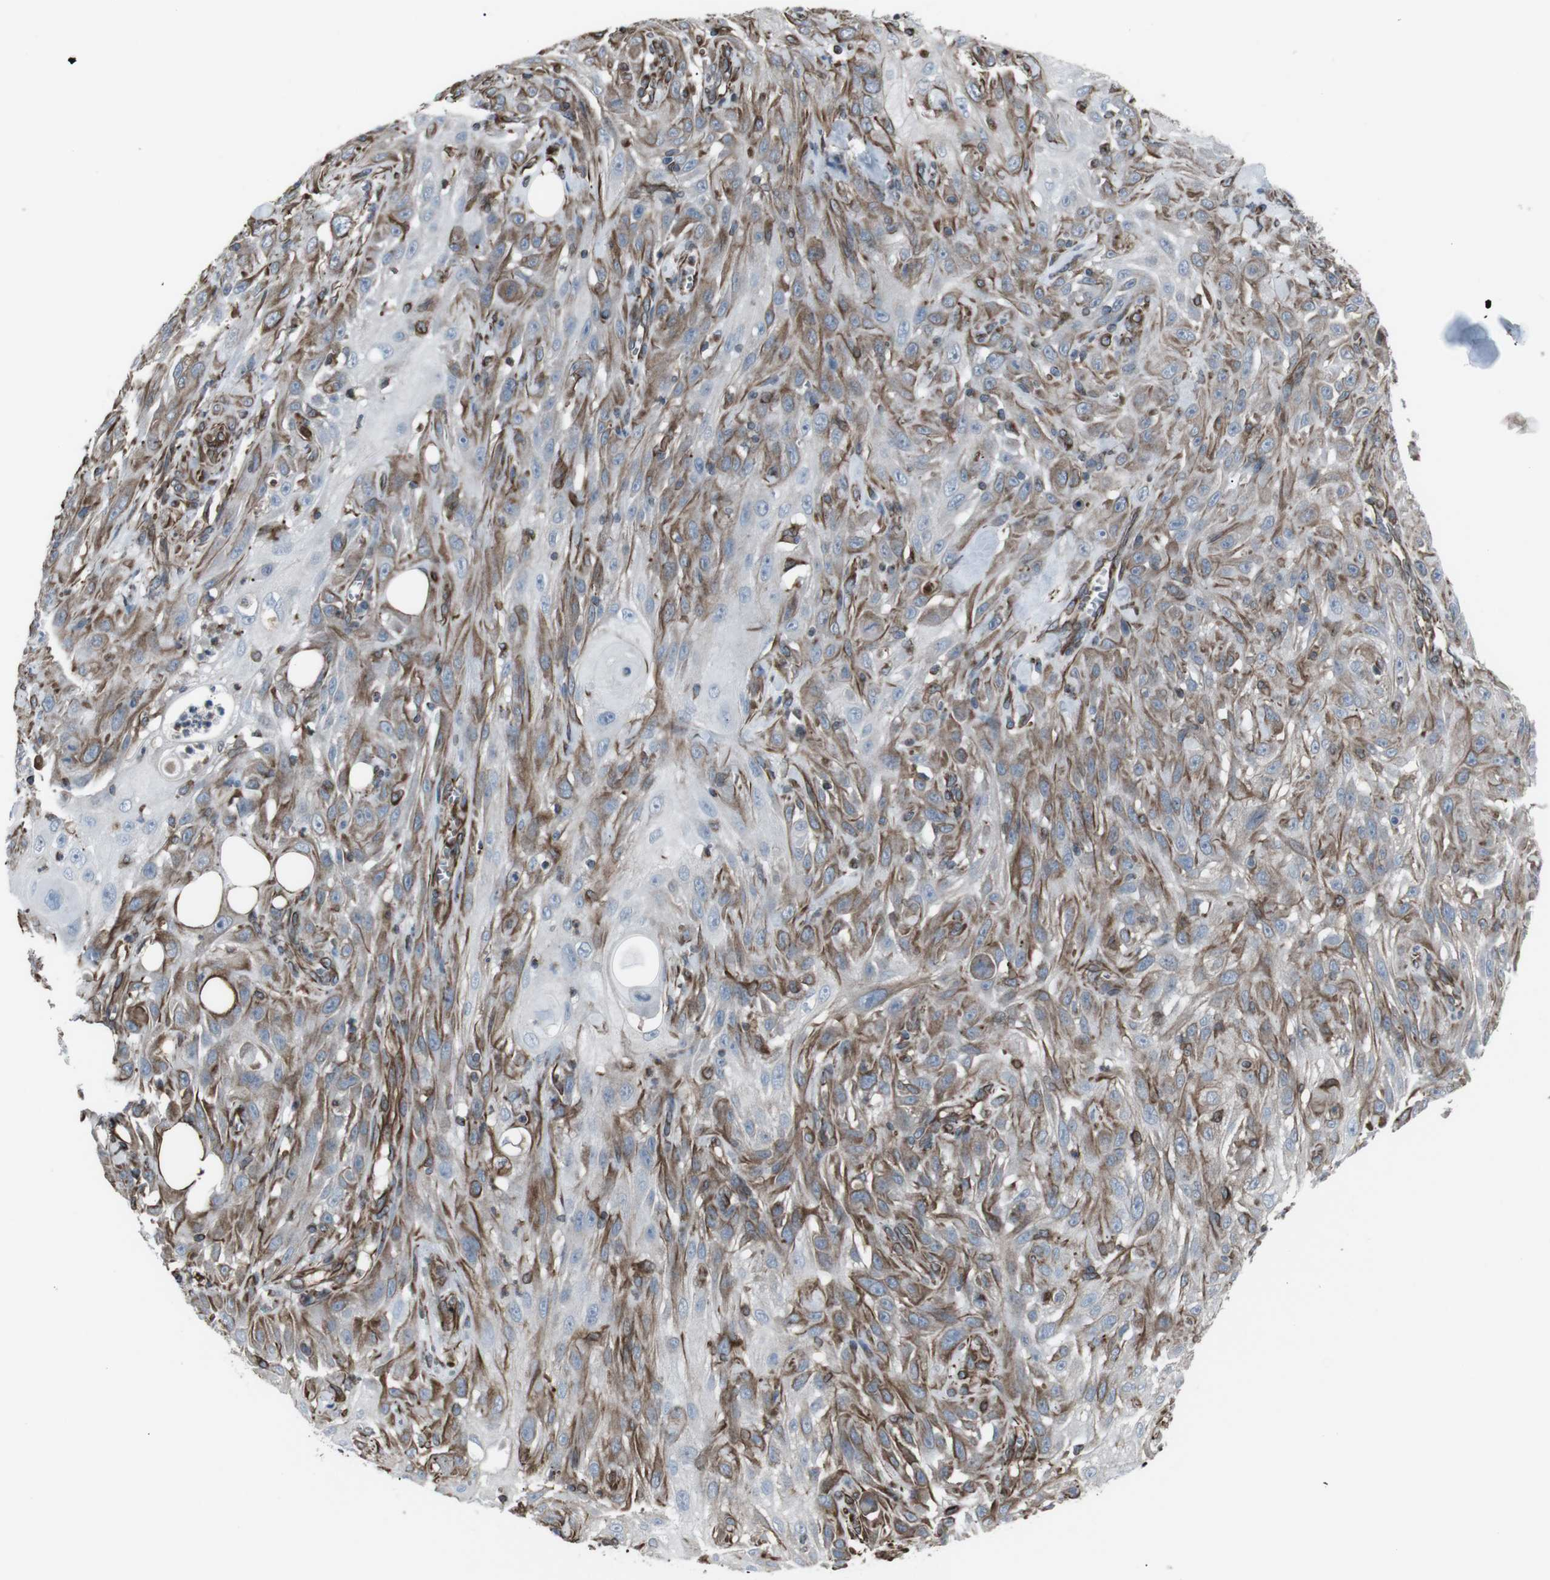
{"staining": {"intensity": "moderate", "quantity": ">75%", "location": "cytoplasmic/membranous"}, "tissue": "skin cancer", "cell_type": "Tumor cells", "image_type": "cancer", "snomed": [{"axis": "morphology", "description": "Squamous cell carcinoma, NOS"}, {"axis": "topography", "description": "Skin"}], "caption": "This is a photomicrograph of IHC staining of skin cancer, which shows moderate expression in the cytoplasmic/membranous of tumor cells.", "gene": "TMEM141", "patient": {"sex": "male", "age": 75}}